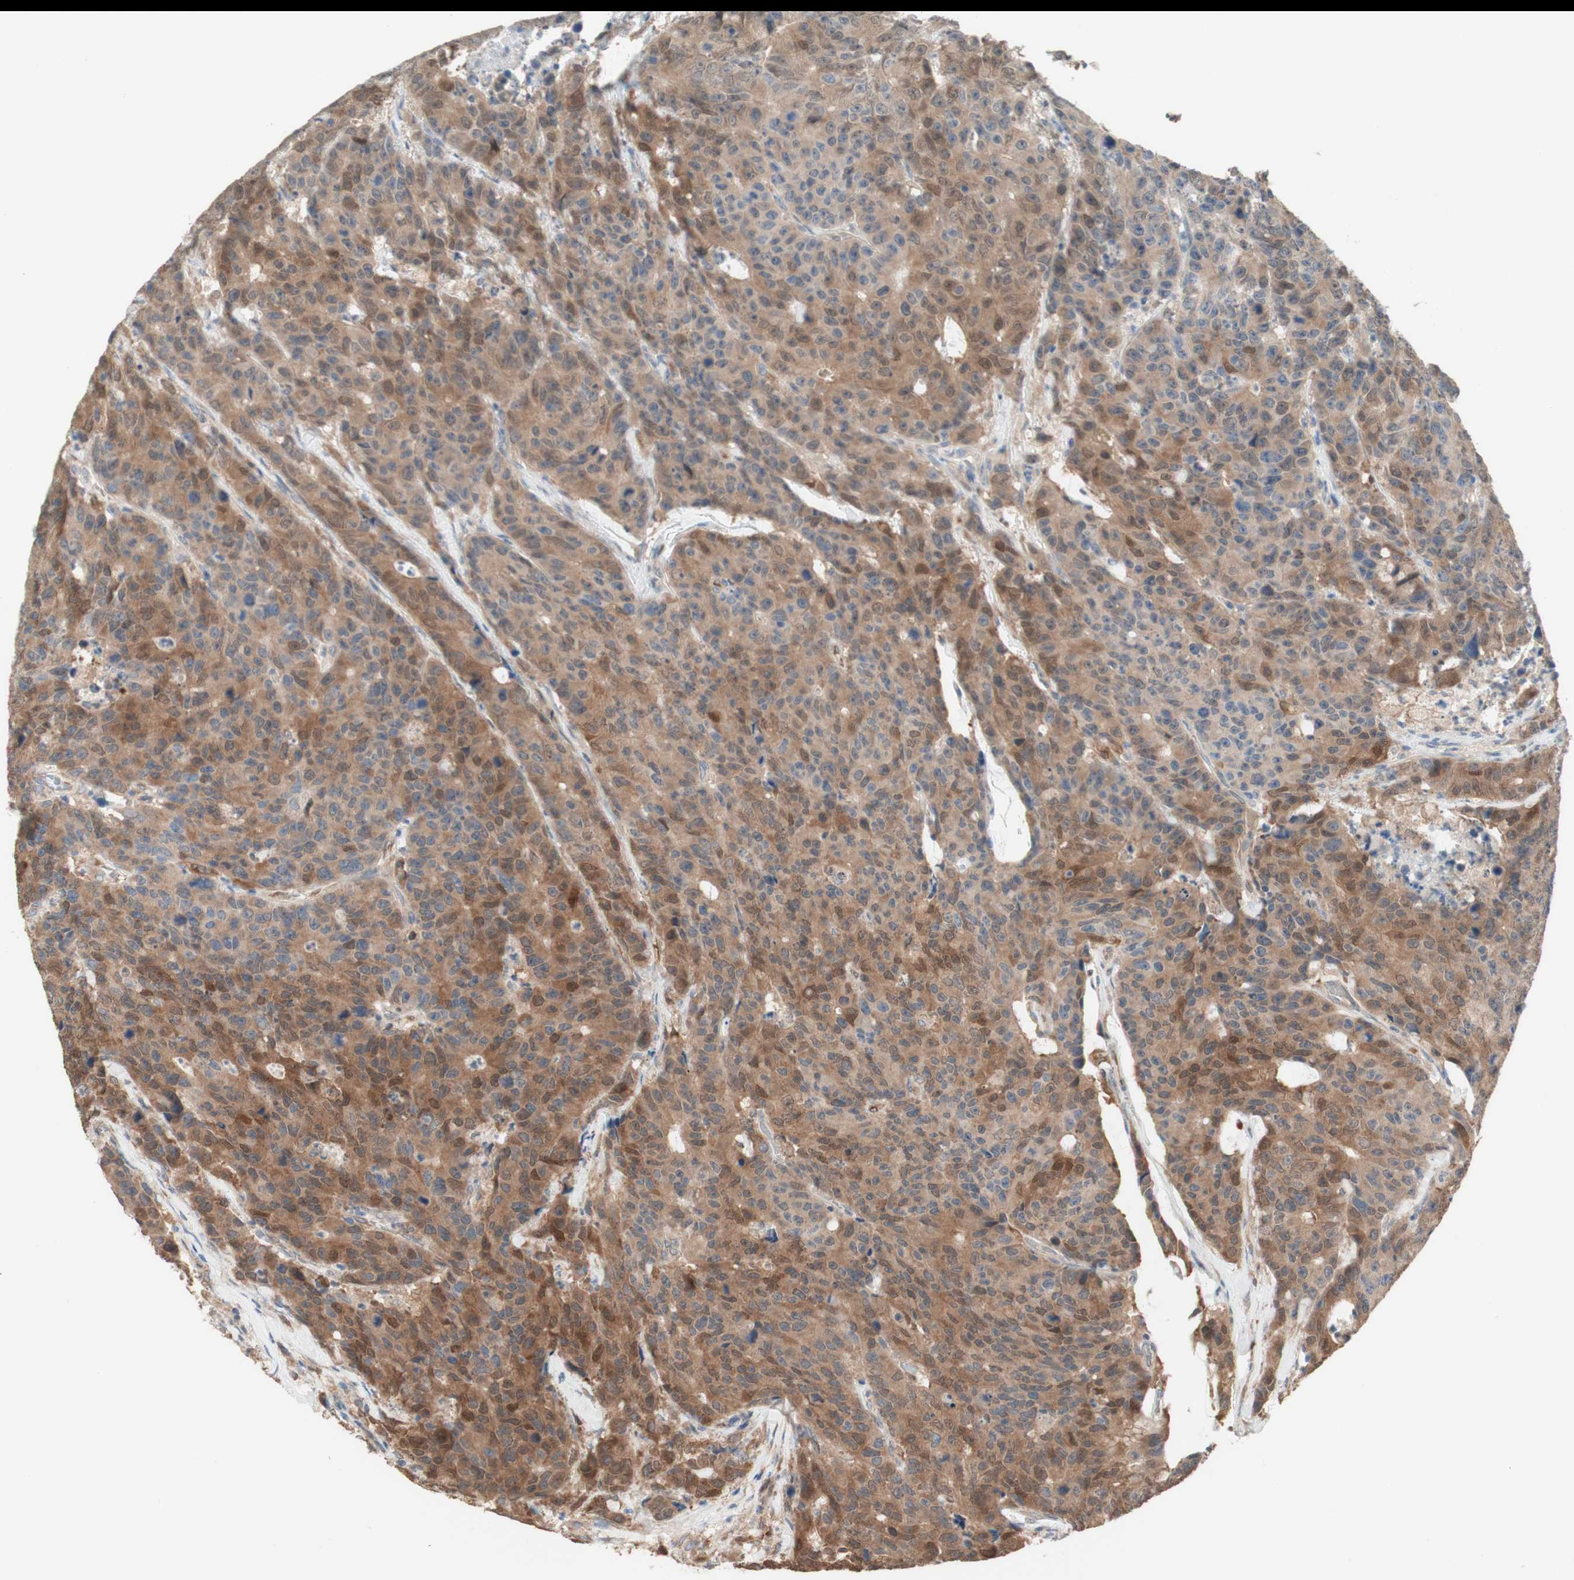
{"staining": {"intensity": "moderate", "quantity": ">75%", "location": "cytoplasmic/membranous,nuclear"}, "tissue": "colorectal cancer", "cell_type": "Tumor cells", "image_type": "cancer", "snomed": [{"axis": "morphology", "description": "Adenocarcinoma, NOS"}, {"axis": "topography", "description": "Colon"}], "caption": "A medium amount of moderate cytoplasmic/membranous and nuclear expression is present in approximately >75% of tumor cells in colorectal cancer tissue.", "gene": "COMT", "patient": {"sex": "female", "age": 86}}